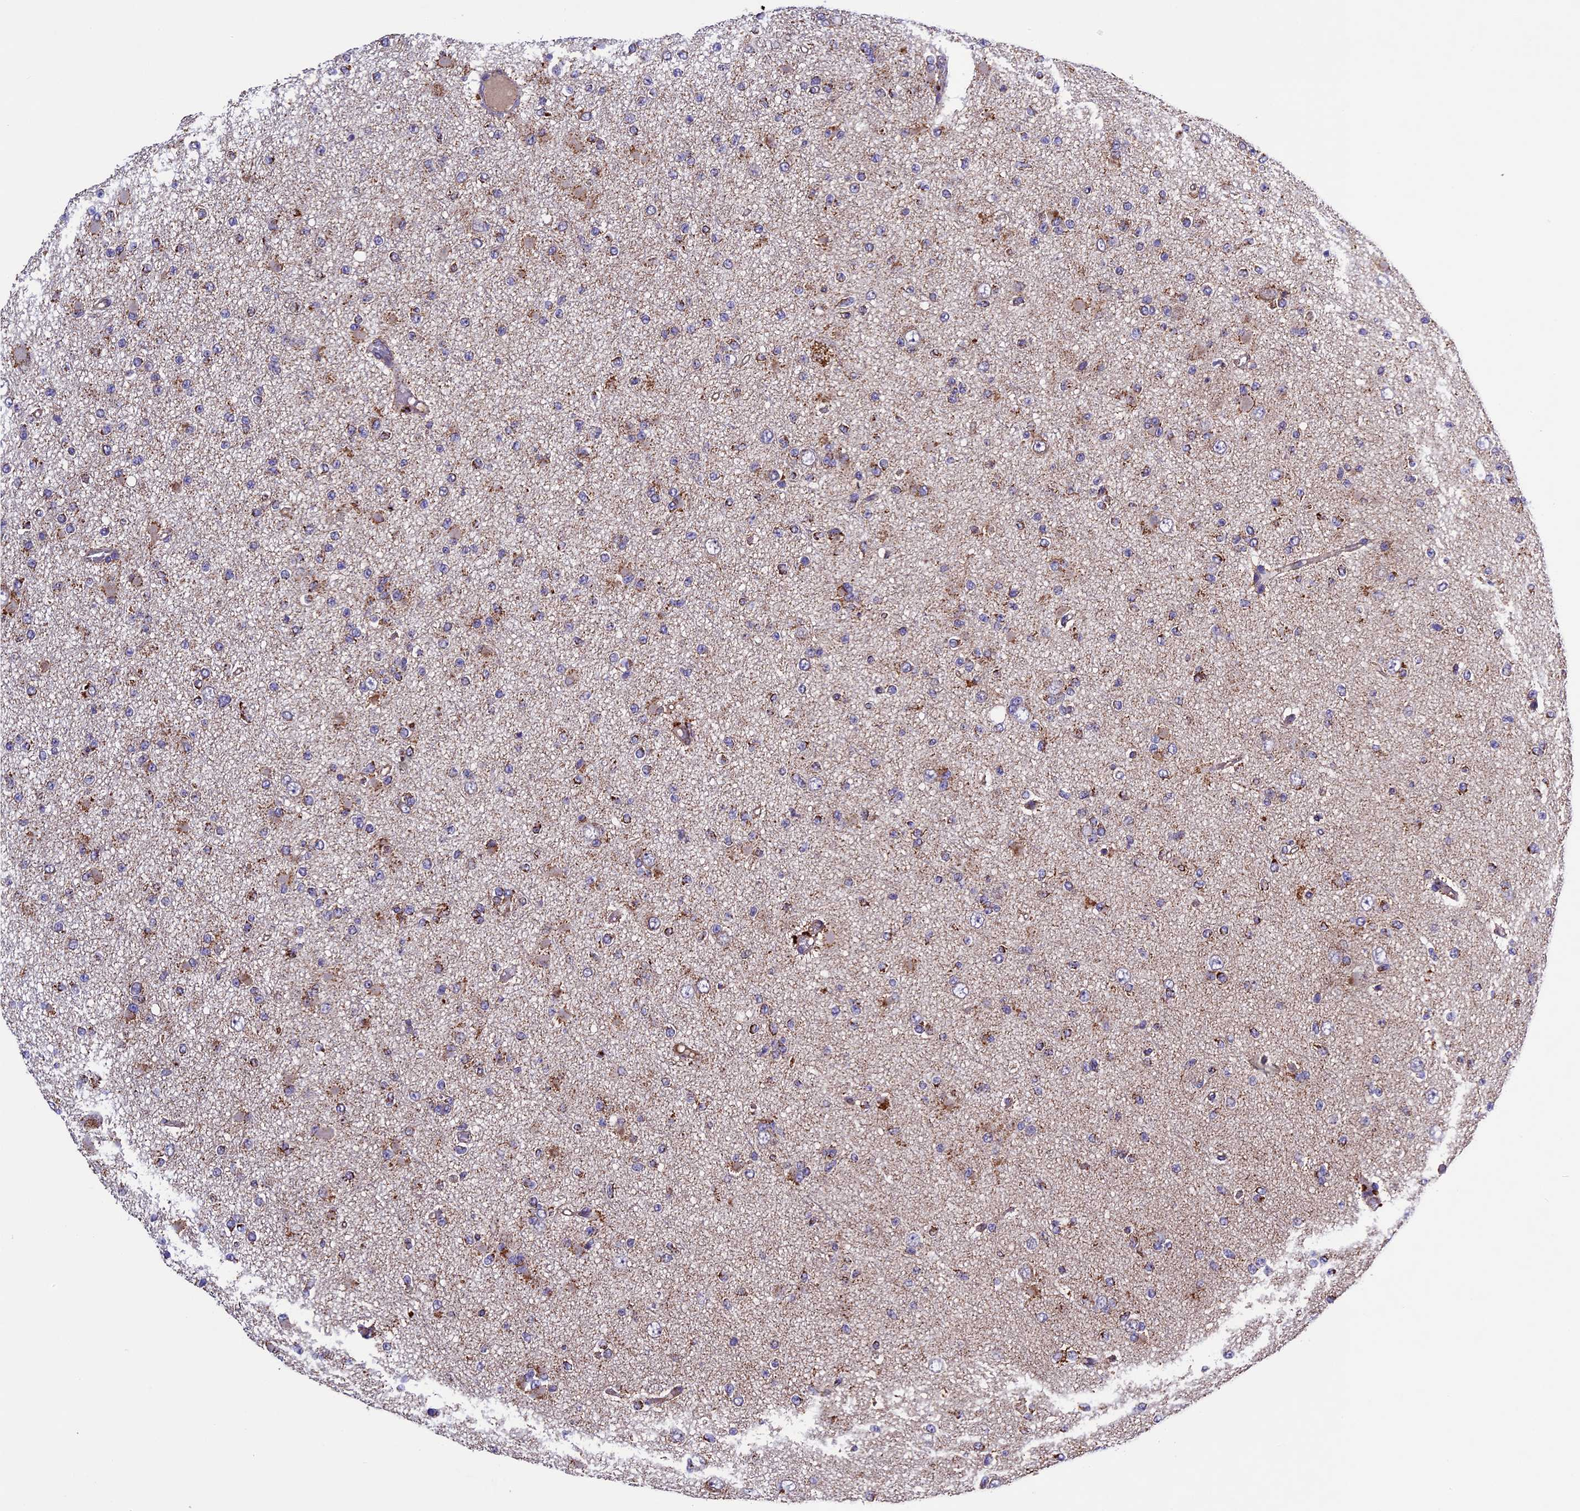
{"staining": {"intensity": "moderate", "quantity": "<25%", "location": "cytoplasmic/membranous"}, "tissue": "glioma", "cell_type": "Tumor cells", "image_type": "cancer", "snomed": [{"axis": "morphology", "description": "Glioma, malignant, Low grade"}, {"axis": "topography", "description": "Brain"}], "caption": "About <25% of tumor cells in glioma reveal moderate cytoplasmic/membranous protein expression as visualized by brown immunohistochemical staining.", "gene": "RNF17", "patient": {"sex": "female", "age": 22}}